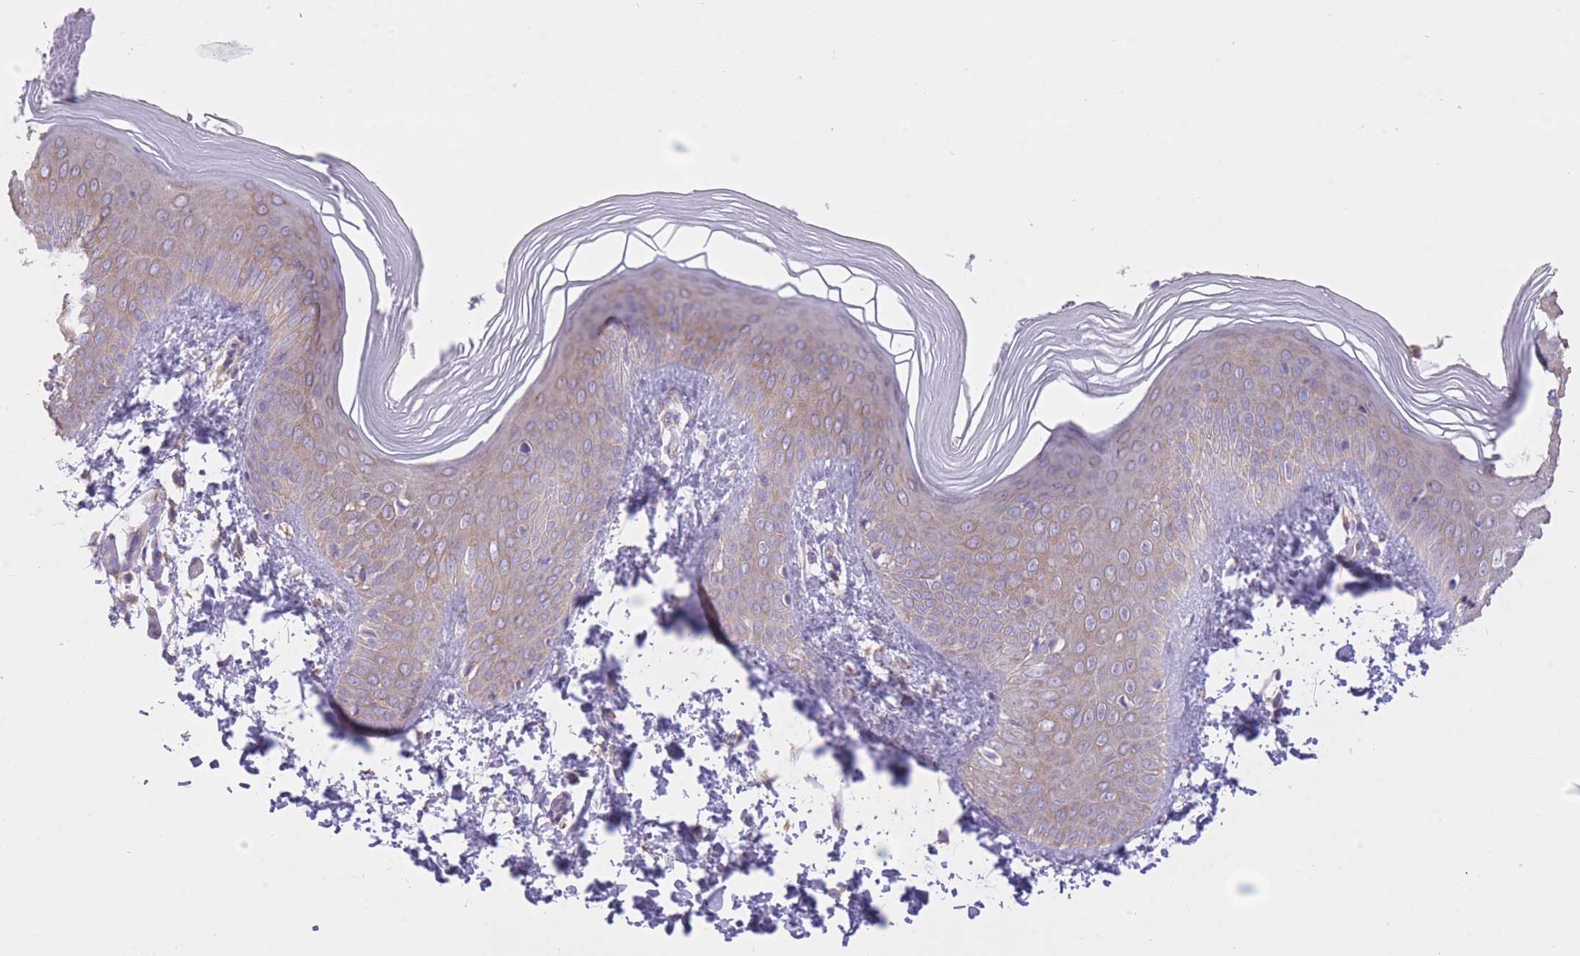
{"staining": {"intensity": "strong", "quantity": "25%-75%", "location": "cytoplasmic/membranous,nuclear"}, "tissue": "skin", "cell_type": "Epidermal cells", "image_type": "normal", "snomed": [{"axis": "morphology", "description": "Normal tissue, NOS"}, {"axis": "morphology", "description": "Inflammation, NOS"}, {"axis": "topography", "description": "Soft tissue"}, {"axis": "topography", "description": "Anal"}], "caption": "Strong cytoplasmic/membranous,nuclear protein positivity is identified in approximately 25%-75% of epidermal cells in skin. (DAB IHC with brightfield microscopy, high magnification).", "gene": "ZNF501", "patient": {"sex": "female", "age": 15}}